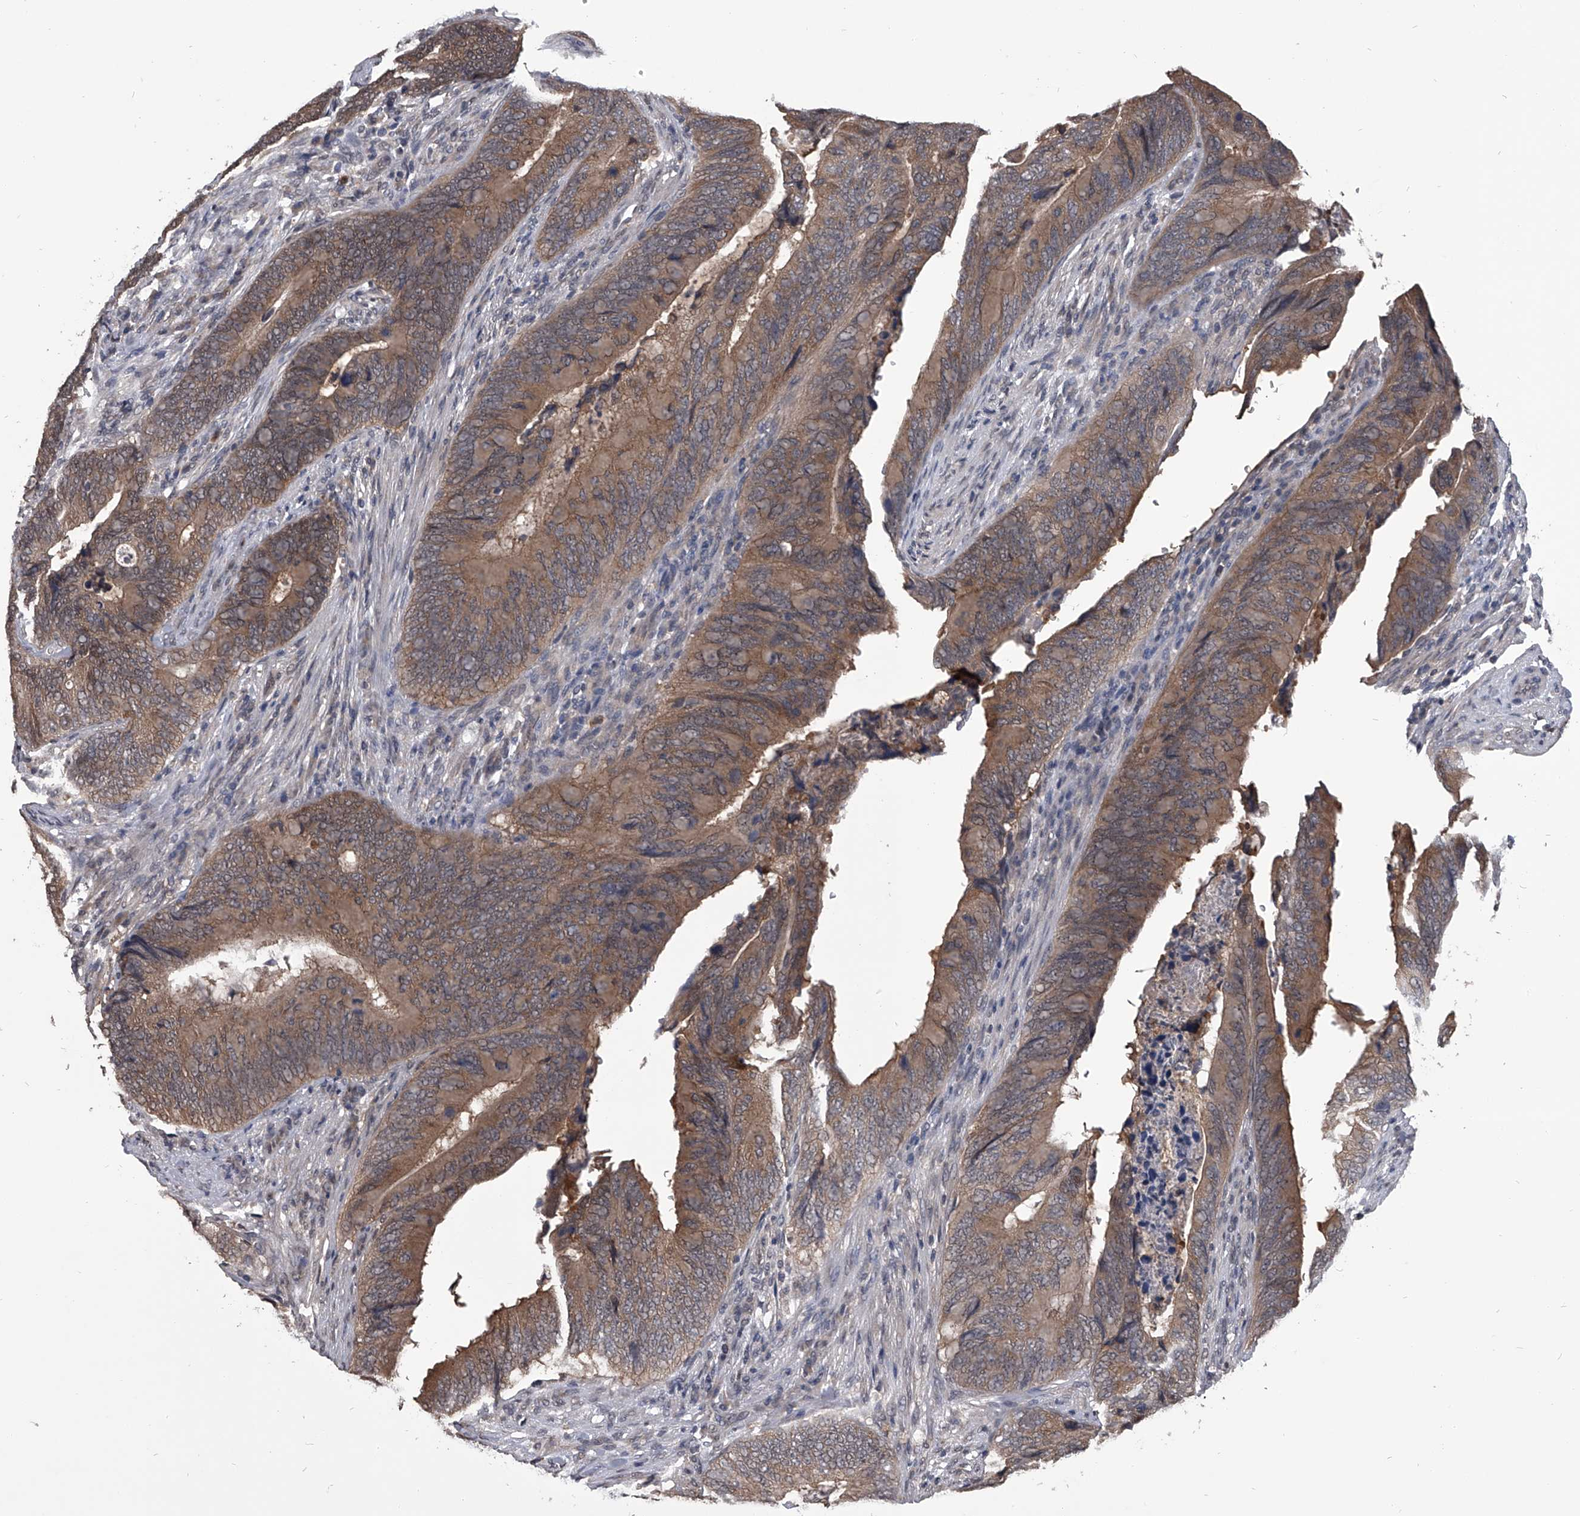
{"staining": {"intensity": "moderate", "quantity": ">75%", "location": "cytoplasmic/membranous"}, "tissue": "colorectal cancer", "cell_type": "Tumor cells", "image_type": "cancer", "snomed": [{"axis": "morphology", "description": "Normal tissue, NOS"}, {"axis": "morphology", "description": "Adenocarcinoma, NOS"}, {"axis": "topography", "description": "Colon"}], "caption": "Moderate cytoplasmic/membranous expression for a protein is identified in about >75% of tumor cells of adenocarcinoma (colorectal) using immunohistochemistry (IHC).", "gene": "TSNAX", "patient": {"sex": "male", "age": 56}}